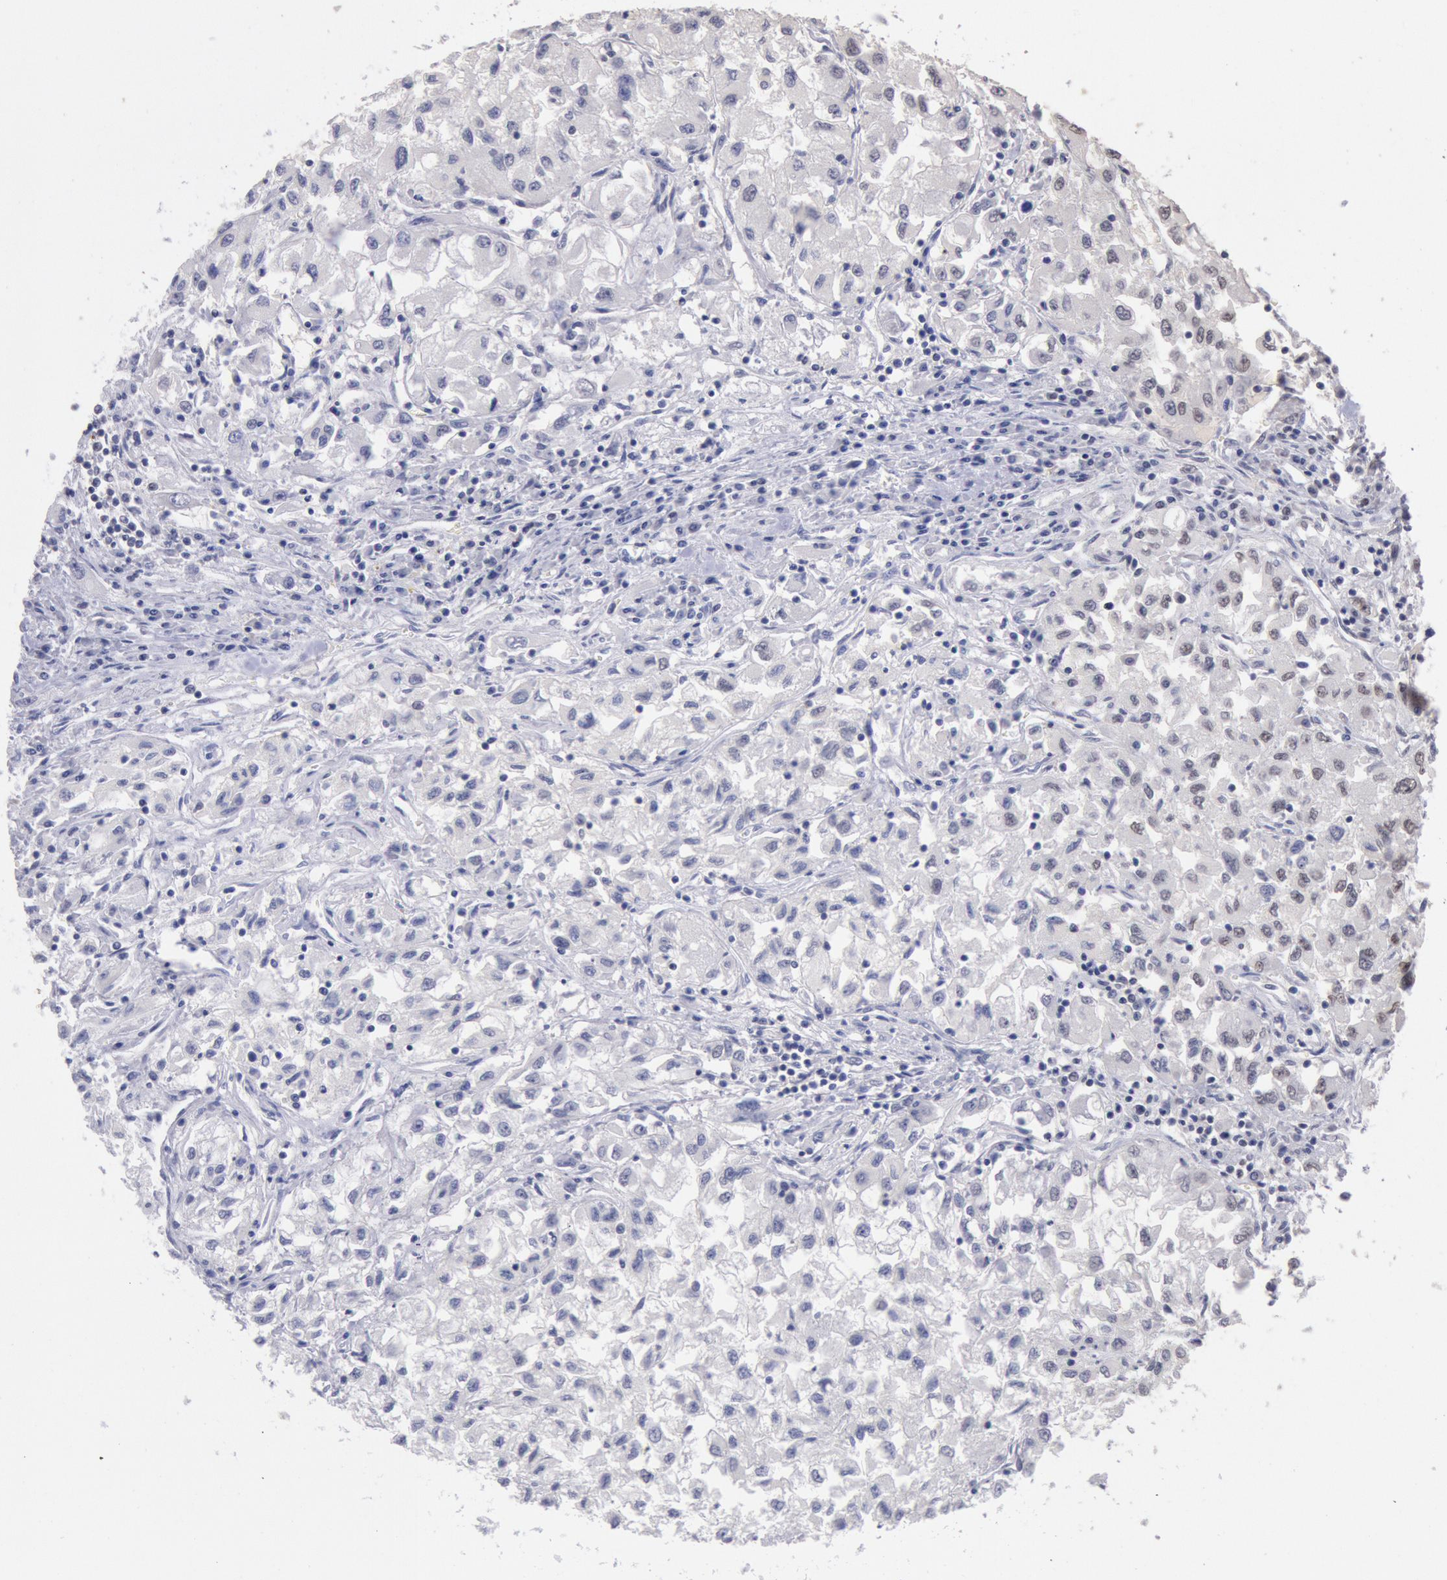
{"staining": {"intensity": "negative", "quantity": "none", "location": "none"}, "tissue": "renal cancer", "cell_type": "Tumor cells", "image_type": "cancer", "snomed": [{"axis": "morphology", "description": "Adenocarcinoma, NOS"}, {"axis": "topography", "description": "Kidney"}], "caption": "Human renal cancer (adenocarcinoma) stained for a protein using immunohistochemistry (IHC) demonstrates no staining in tumor cells.", "gene": "MYH7", "patient": {"sex": "male", "age": 59}}